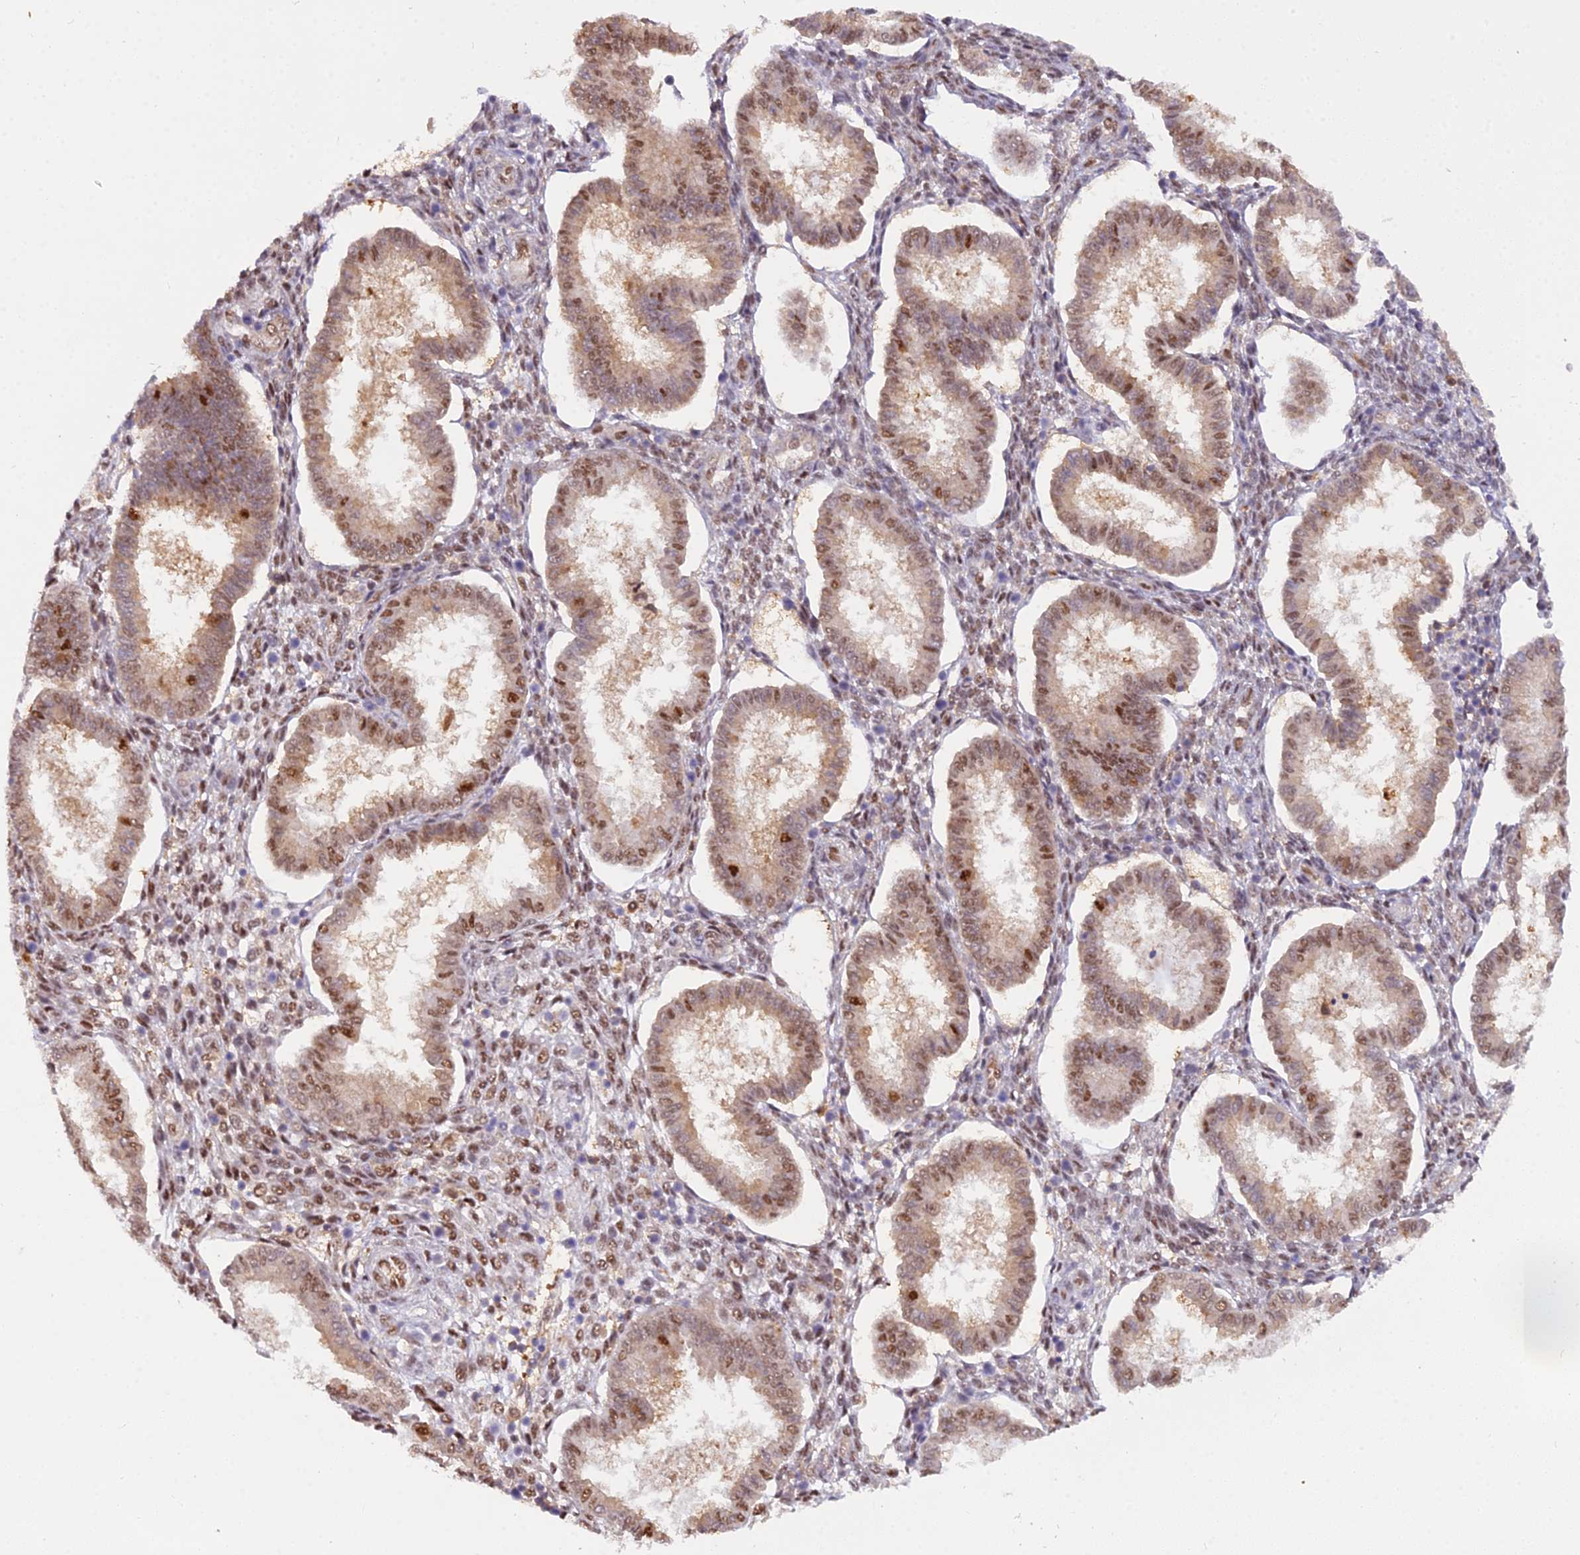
{"staining": {"intensity": "moderate", "quantity": "25%-75%", "location": "nuclear"}, "tissue": "endometrium", "cell_type": "Cells in endometrial stroma", "image_type": "normal", "snomed": [{"axis": "morphology", "description": "Normal tissue, NOS"}, {"axis": "topography", "description": "Endometrium"}], "caption": "Normal endometrium exhibits moderate nuclear staining in about 25%-75% of cells in endometrial stroma.", "gene": "NPEPL1", "patient": {"sex": "female", "age": 24}}